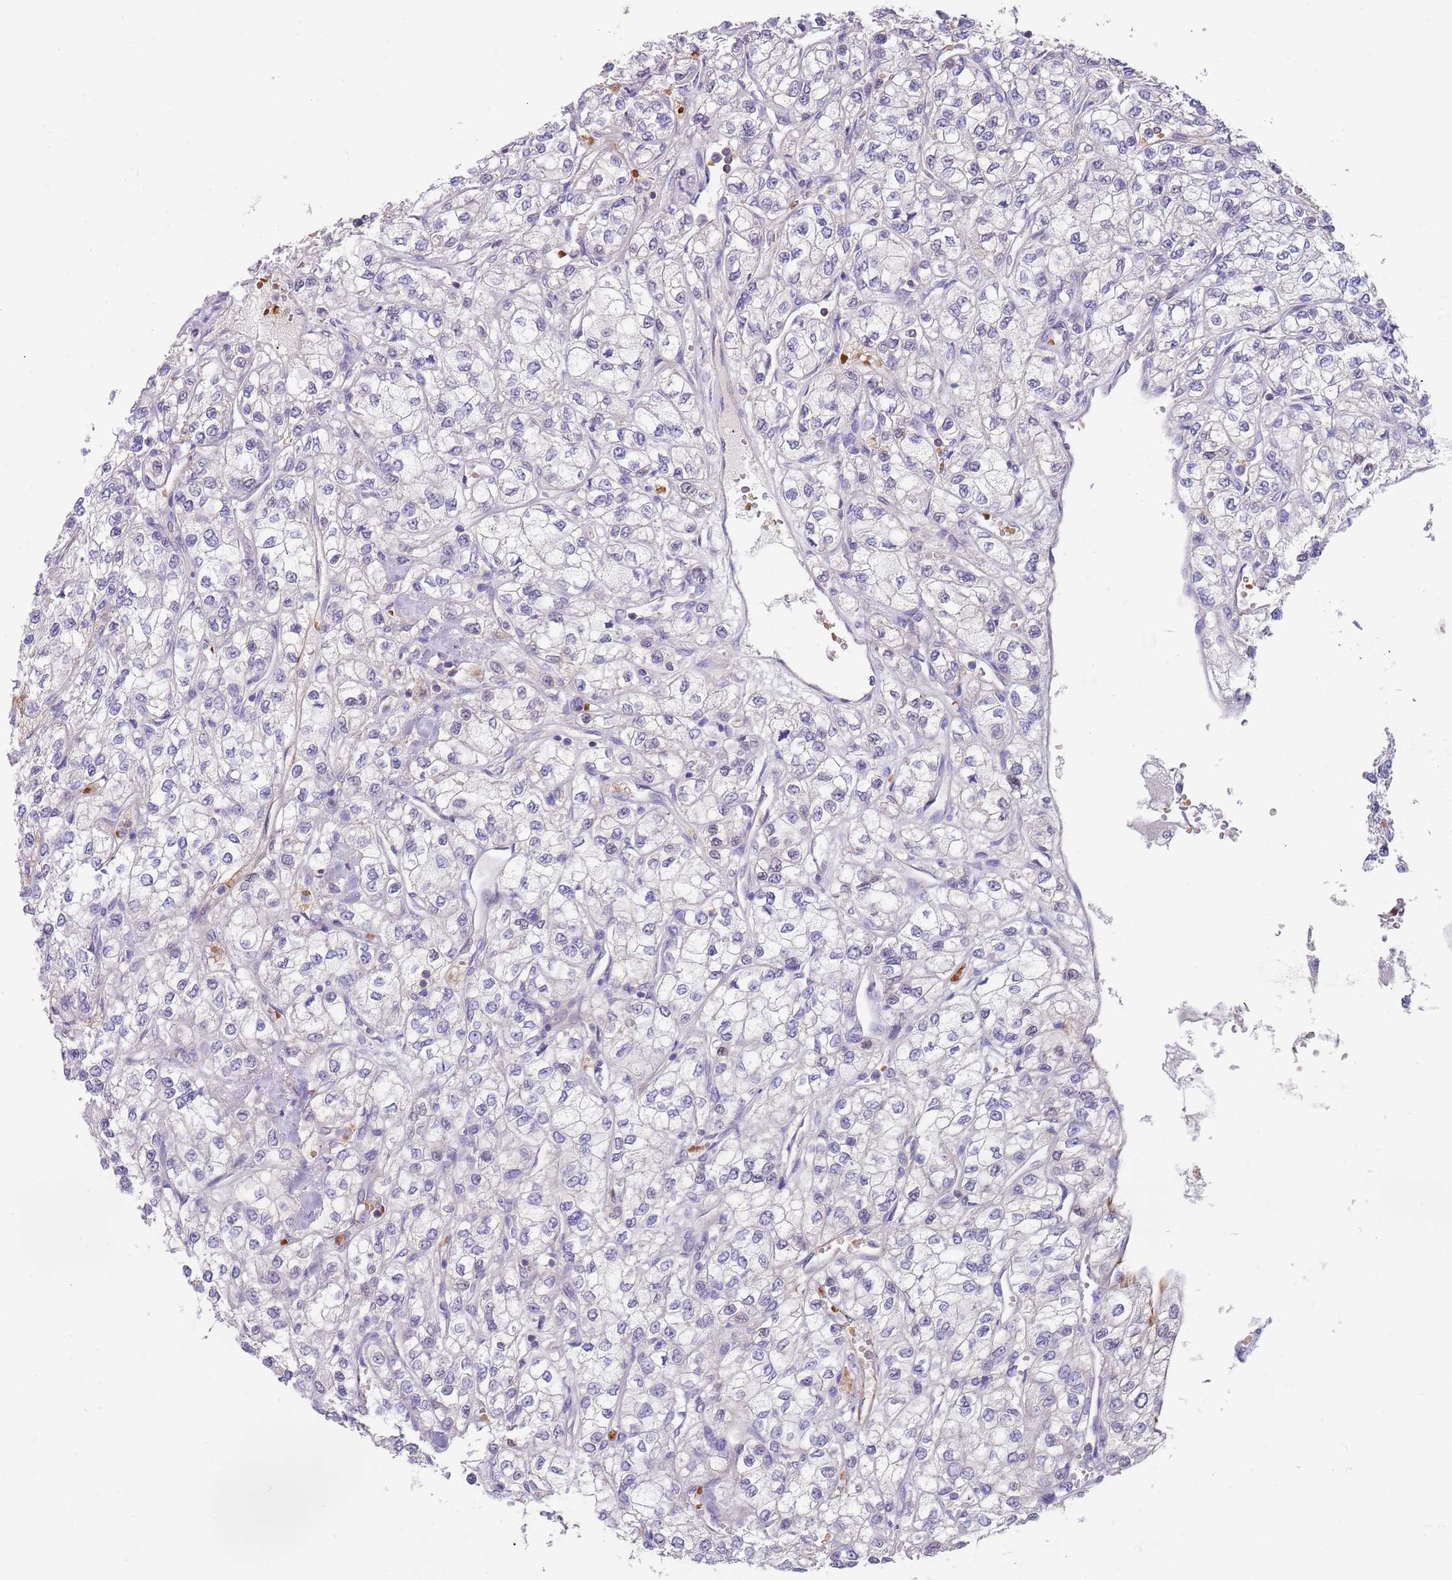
{"staining": {"intensity": "negative", "quantity": "none", "location": "none"}, "tissue": "renal cancer", "cell_type": "Tumor cells", "image_type": "cancer", "snomed": [{"axis": "morphology", "description": "Adenocarcinoma, NOS"}, {"axis": "topography", "description": "Kidney"}], "caption": "DAB (3,3'-diaminobenzidine) immunohistochemical staining of human renal cancer displays no significant expression in tumor cells.", "gene": "ZNF14", "patient": {"sex": "male", "age": 80}}